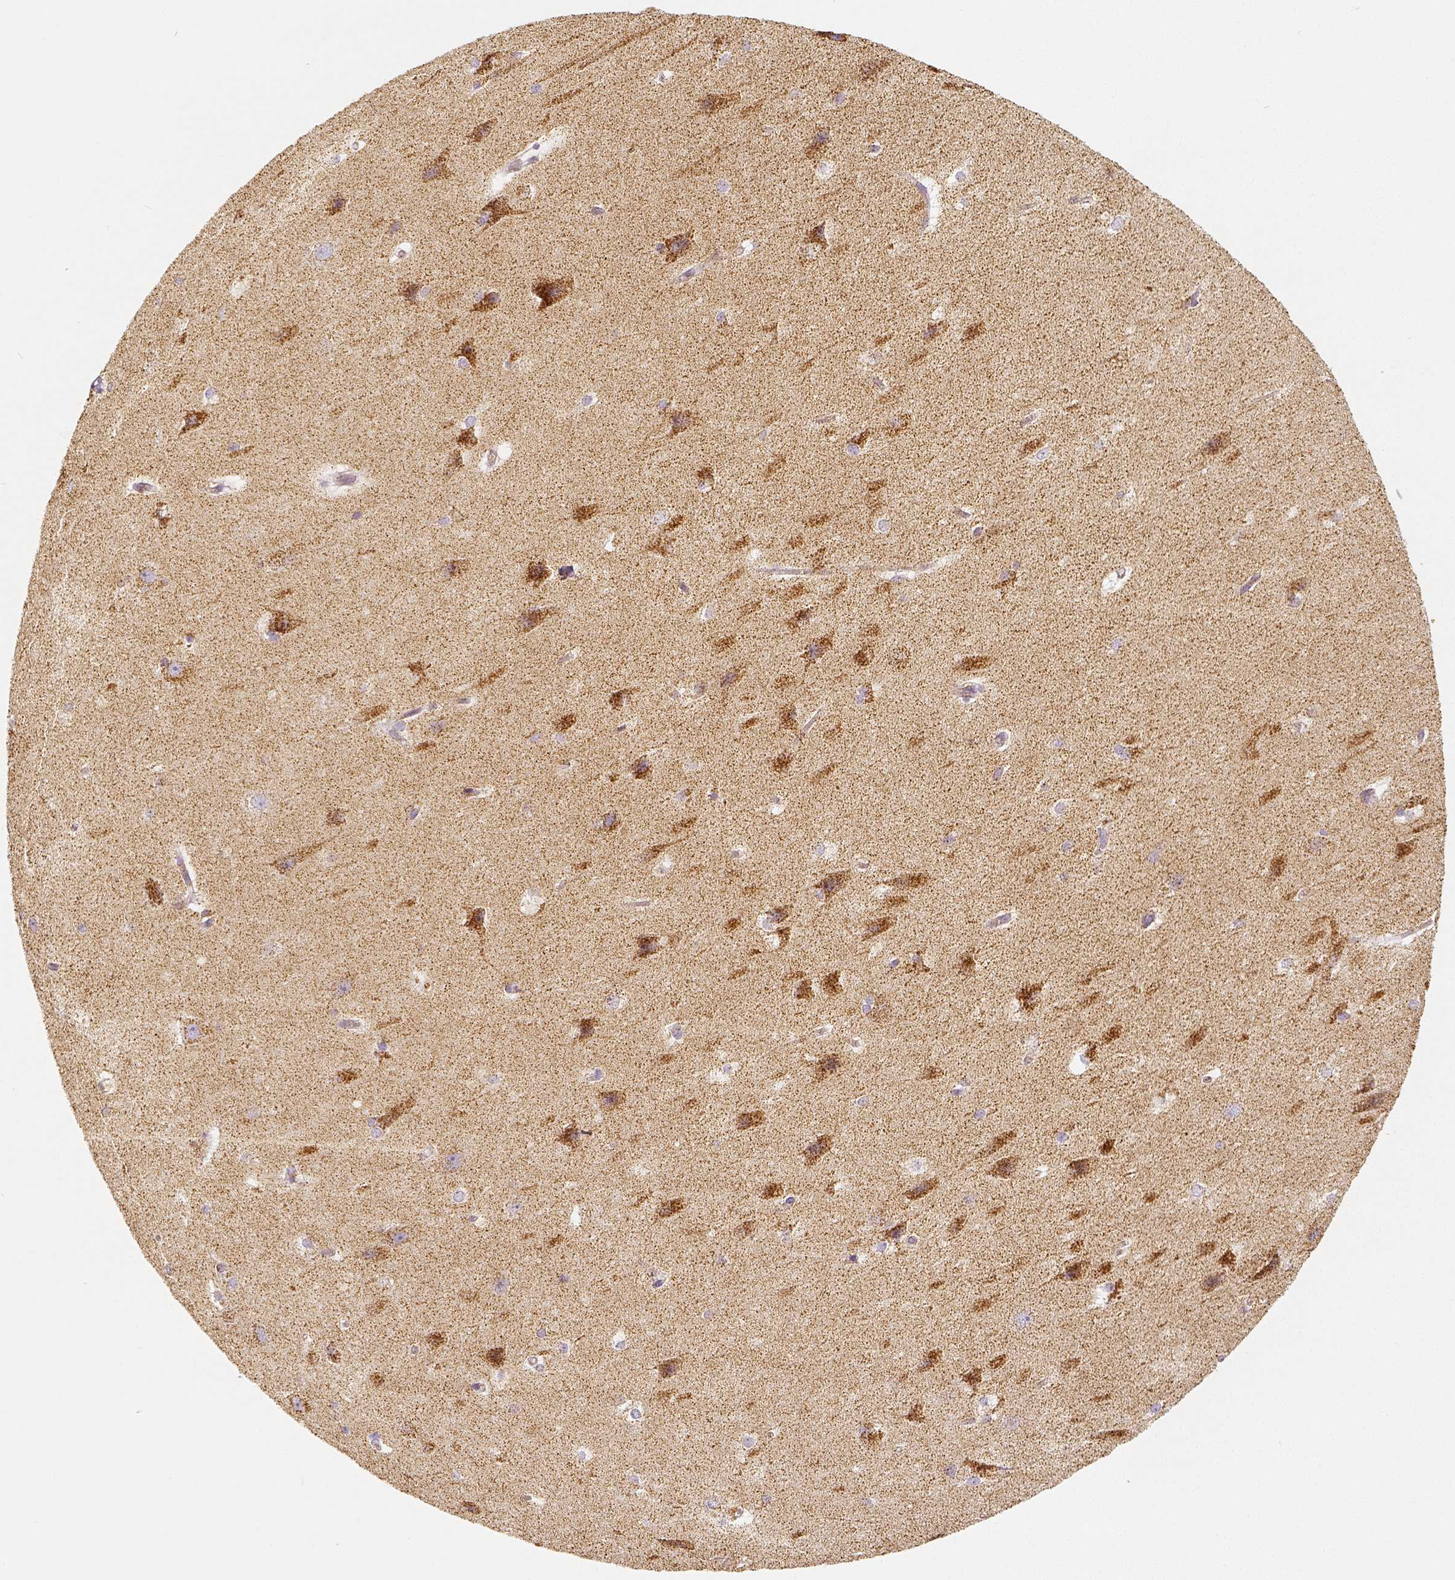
{"staining": {"intensity": "moderate", "quantity": "<25%", "location": "cytoplasmic/membranous"}, "tissue": "hippocampus", "cell_type": "Glial cells", "image_type": "normal", "snomed": [{"axis": "morphology", "description": "Normal tissue, NOS"}, {"axis": "topography", "description": "Cerebral cortex"}, {"axis": "topography", "description": "Hippocampus"}], "caption": "Protein expression analysis of benign hippocampus exhibits moderate cytoplasmic/membranous staining in about <25% of glial cells. (DAB (3,3'-diaminobenzidine) IHC with brightfield microscopy, high magnification).", "gene": "PGAM5", "patient": {"sex": "female", "age": 19}}